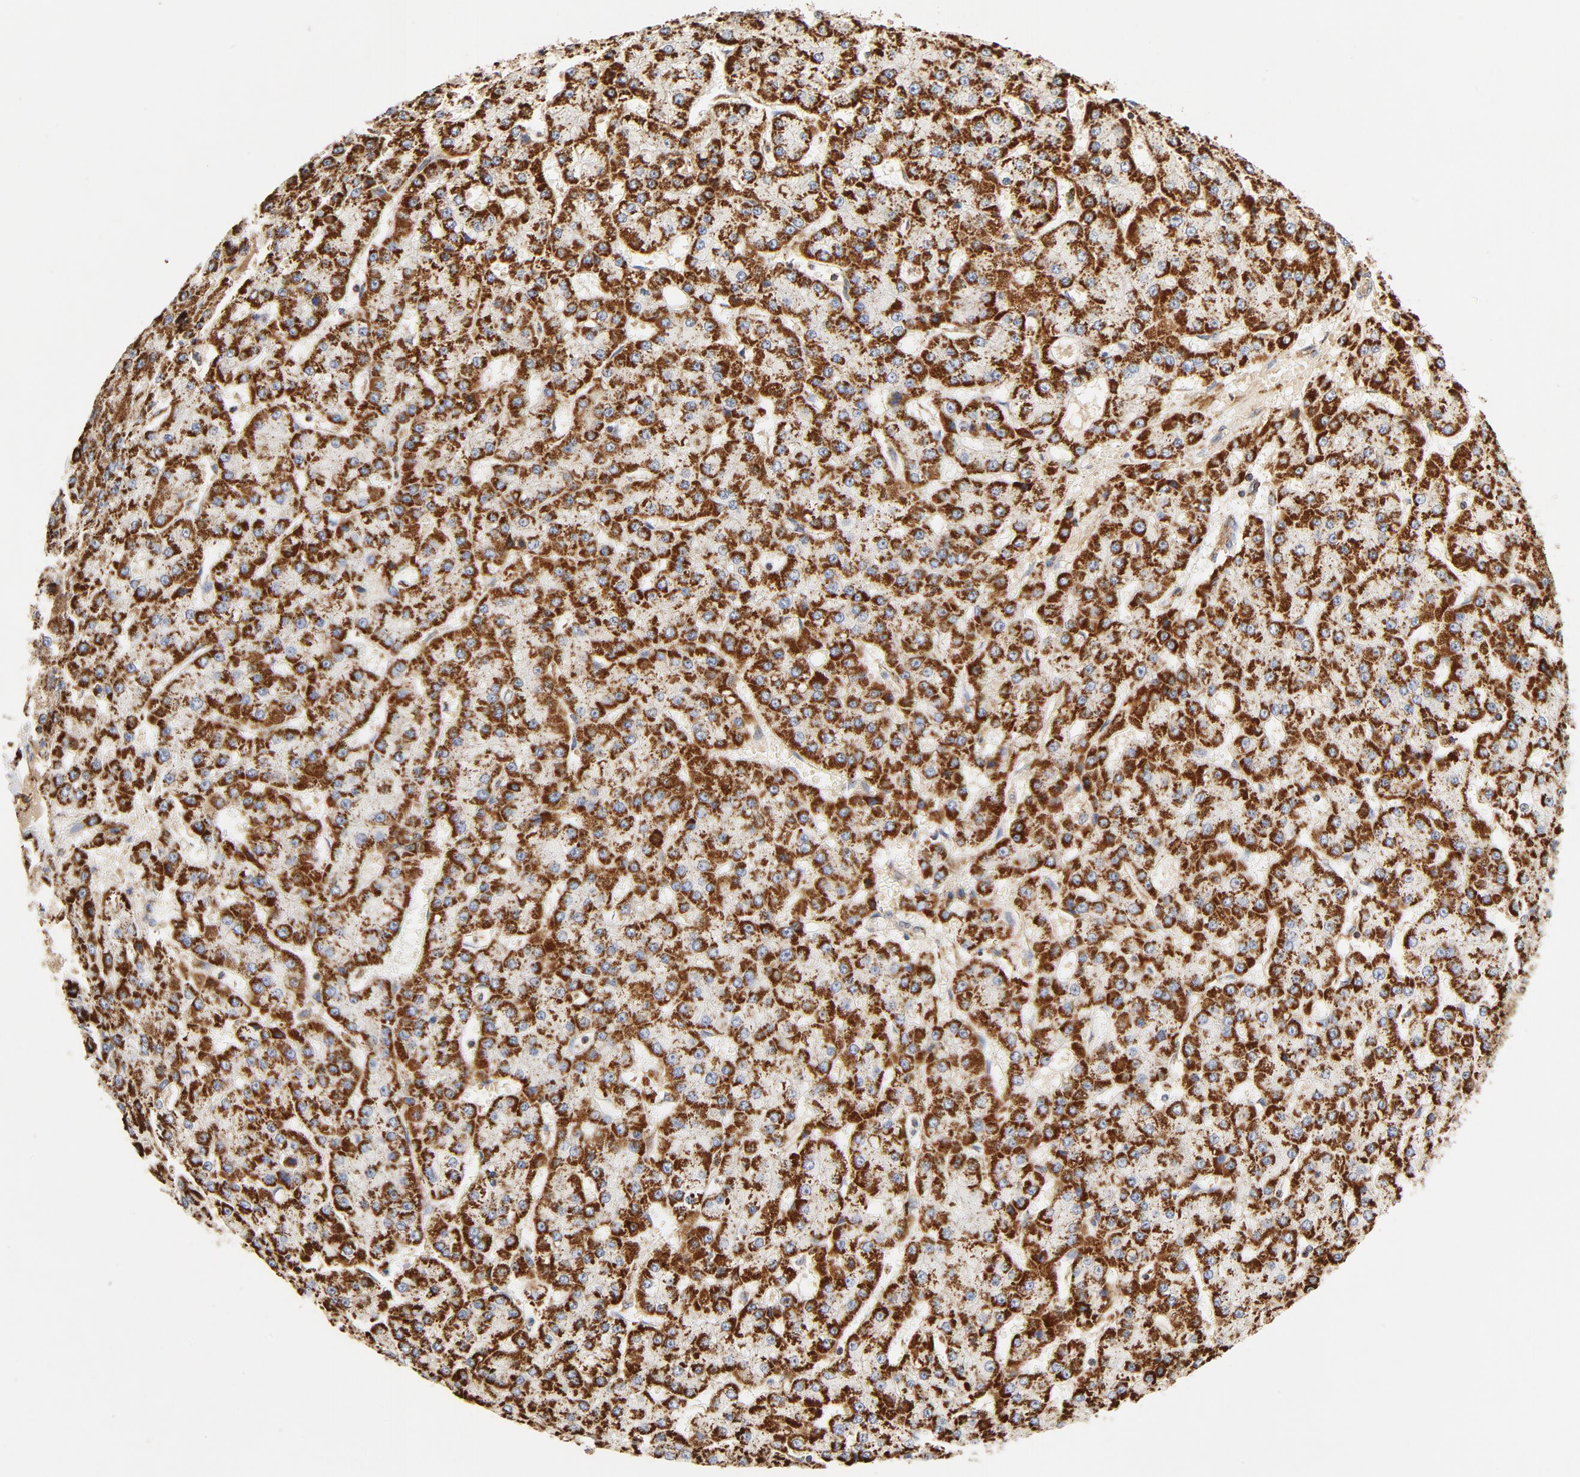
{"staining": {"intensity": "strong", "quantity": ">75%", "location": "cytoplasmic/membranous"}, "tissue": "liver cancer", "cell_type": "Tumor cells", "image_type": "cancer", "snomed": [{"axis": "morphology", "description": "Carcinoma, Hepatocellular, NOS"}, {"axis": "topography", "description": "Liver"}], "caption": "Immunohistochemical staining of human liver hepatocellular carcinoma demonstrates strong cytoplasmic/membranous protein staining in about >75% of tumor cells. (brown staining indicates protein expression, while blue staining denotes nuclei).", "gene": "PCNX4", "patient": {"sex": "male", "age": 47}}